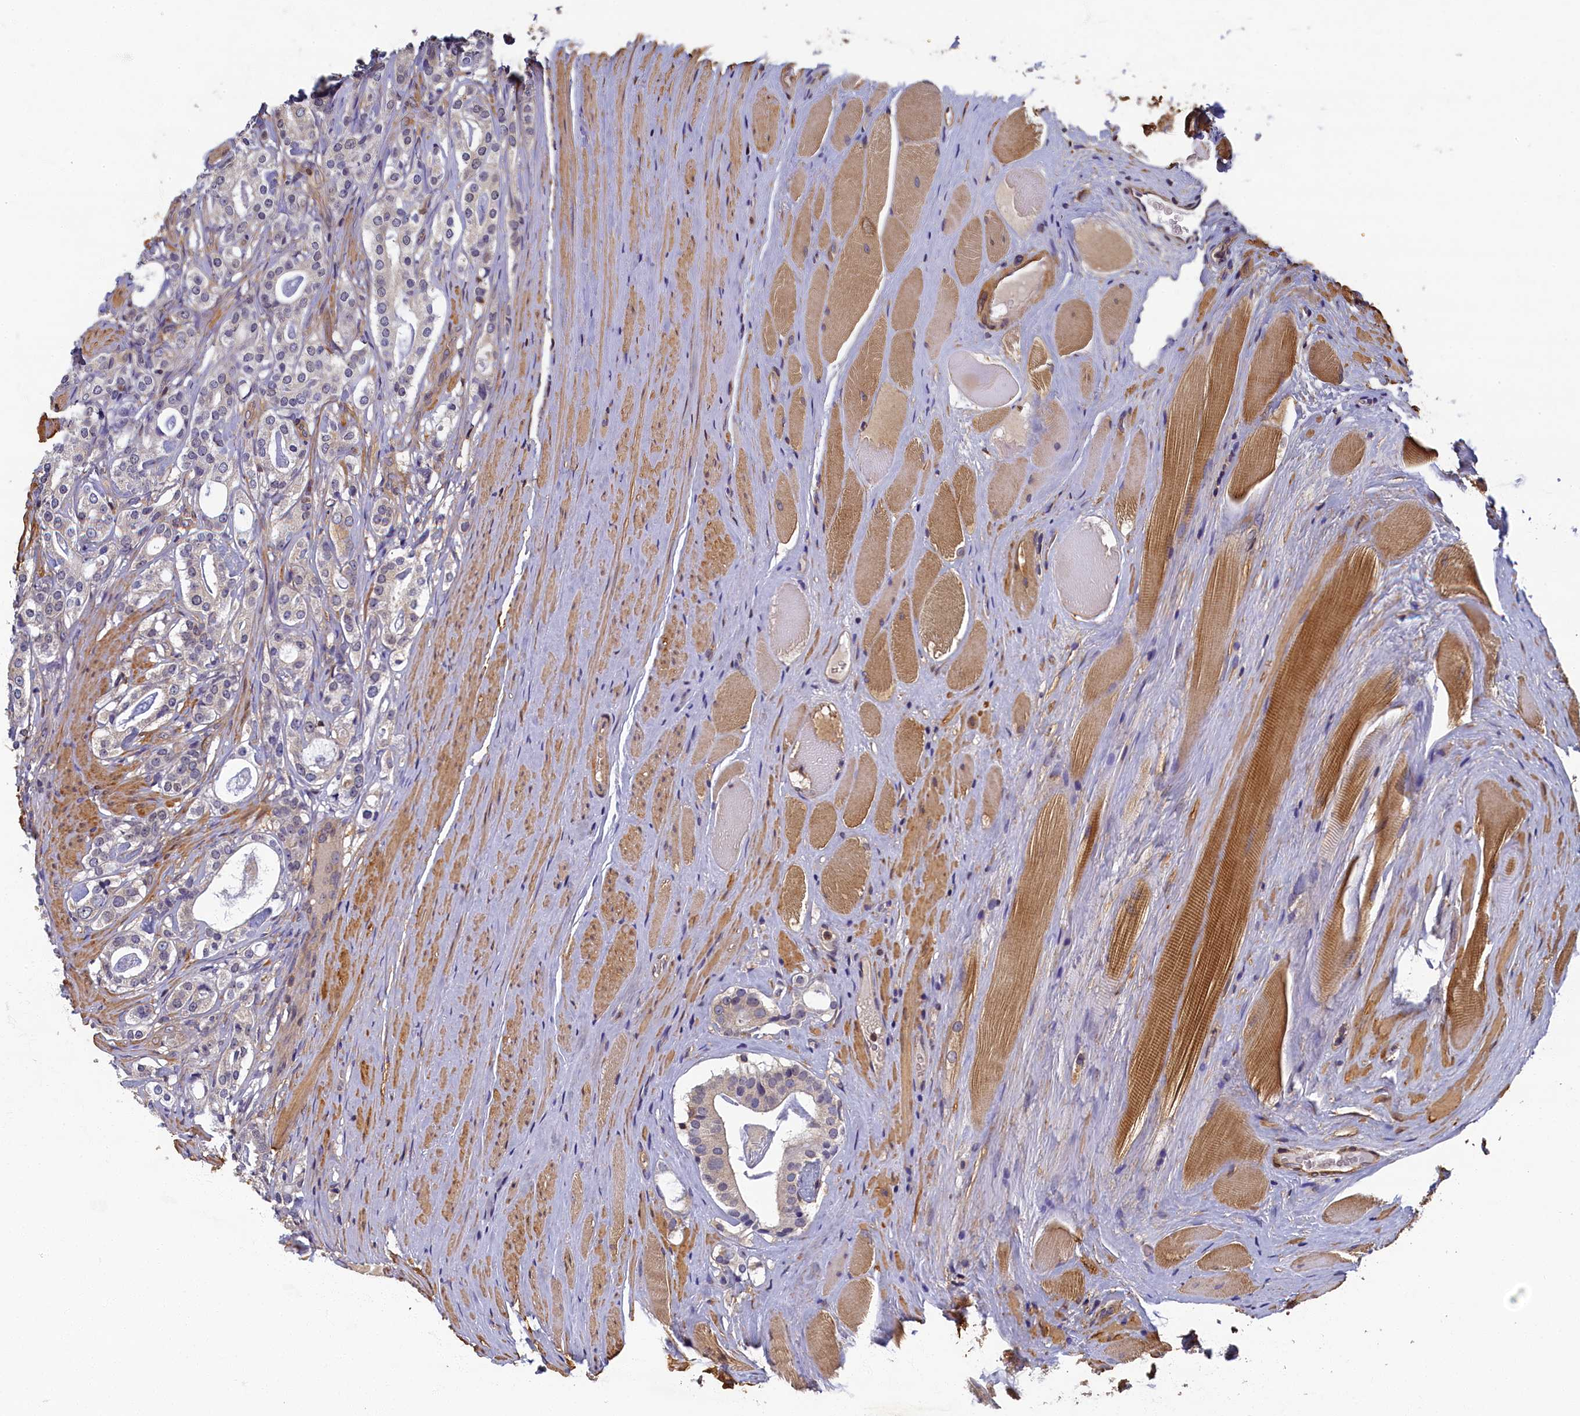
{"staining": {"intensity": "weak", "quantity": "<25%", "location": "cytoplasmic/membranous"}, "tissue": "prostate cancer", "cell_type": "Tumor cells", "image_type": "cancer", "snomed": [{"axis": "morphology", "description": "Adenocarcinoma, High grade"}, {"axis": "topography", "description": "Prostate"}], "caption": "This is an immunohistochemistry (IHC) histopathology image of human prostate adenocarcinoma (high-grade). There is no positivity in tumor cells.", "gene": "TBCB", "patient": {"sex": "male", "age": 63}}